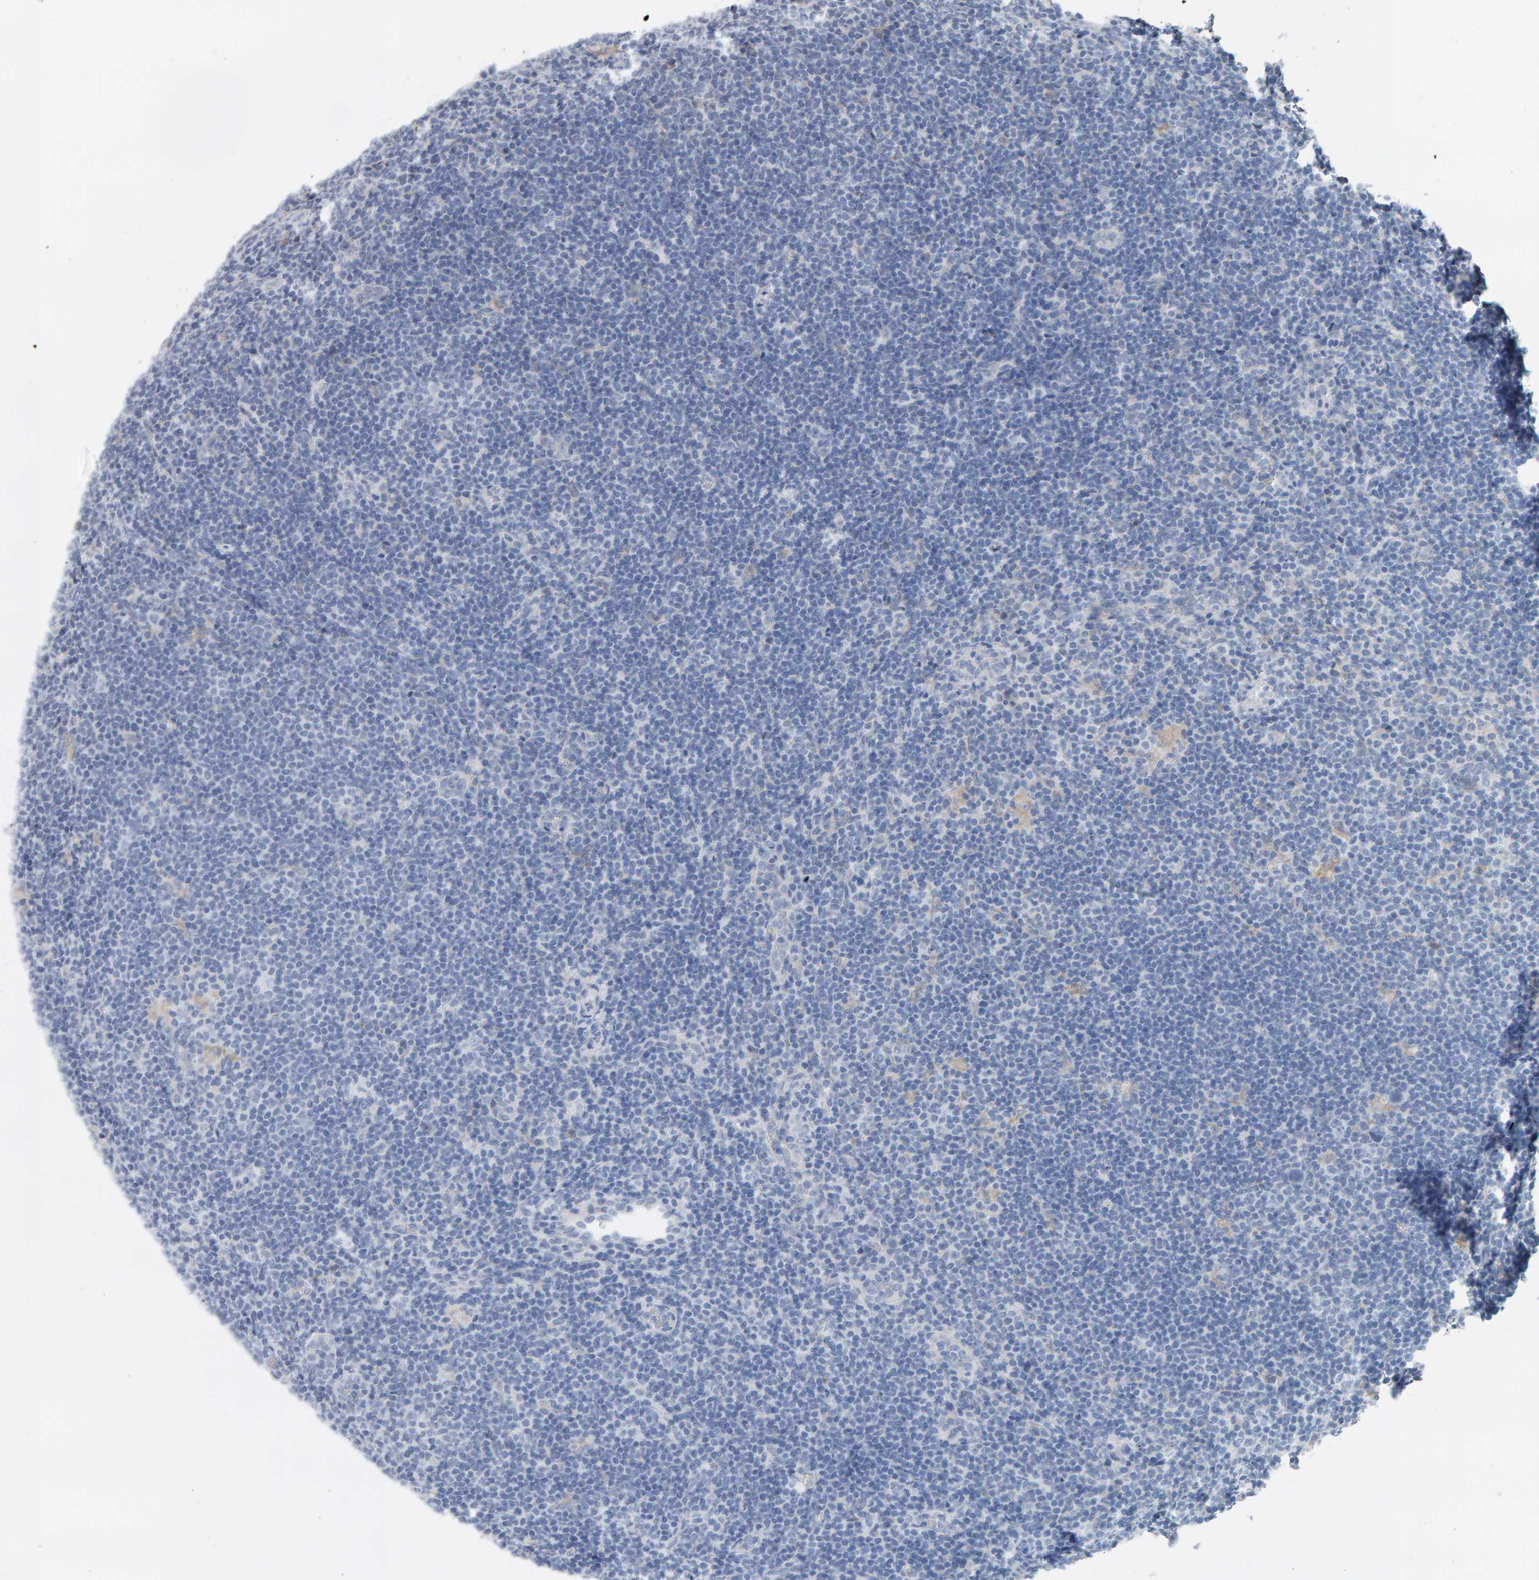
{"staining": {"intensity": "negative", "quantity": "none", "location": "none"}, "tissue": "lymphoma", "cell_type": "Tumor cells", "image_type": "cancer", "snomed": [{"axis": "morphology", "description": "Hodgkin's disease, NOS"}, {"axis": "topography", "description": "Lymph node"}], "caption": "Tumor cells show no significant protein expression in Hodgkin's disease.", "gene": "ADHFE1", "patient": {"sex": "female", "age": 57}}